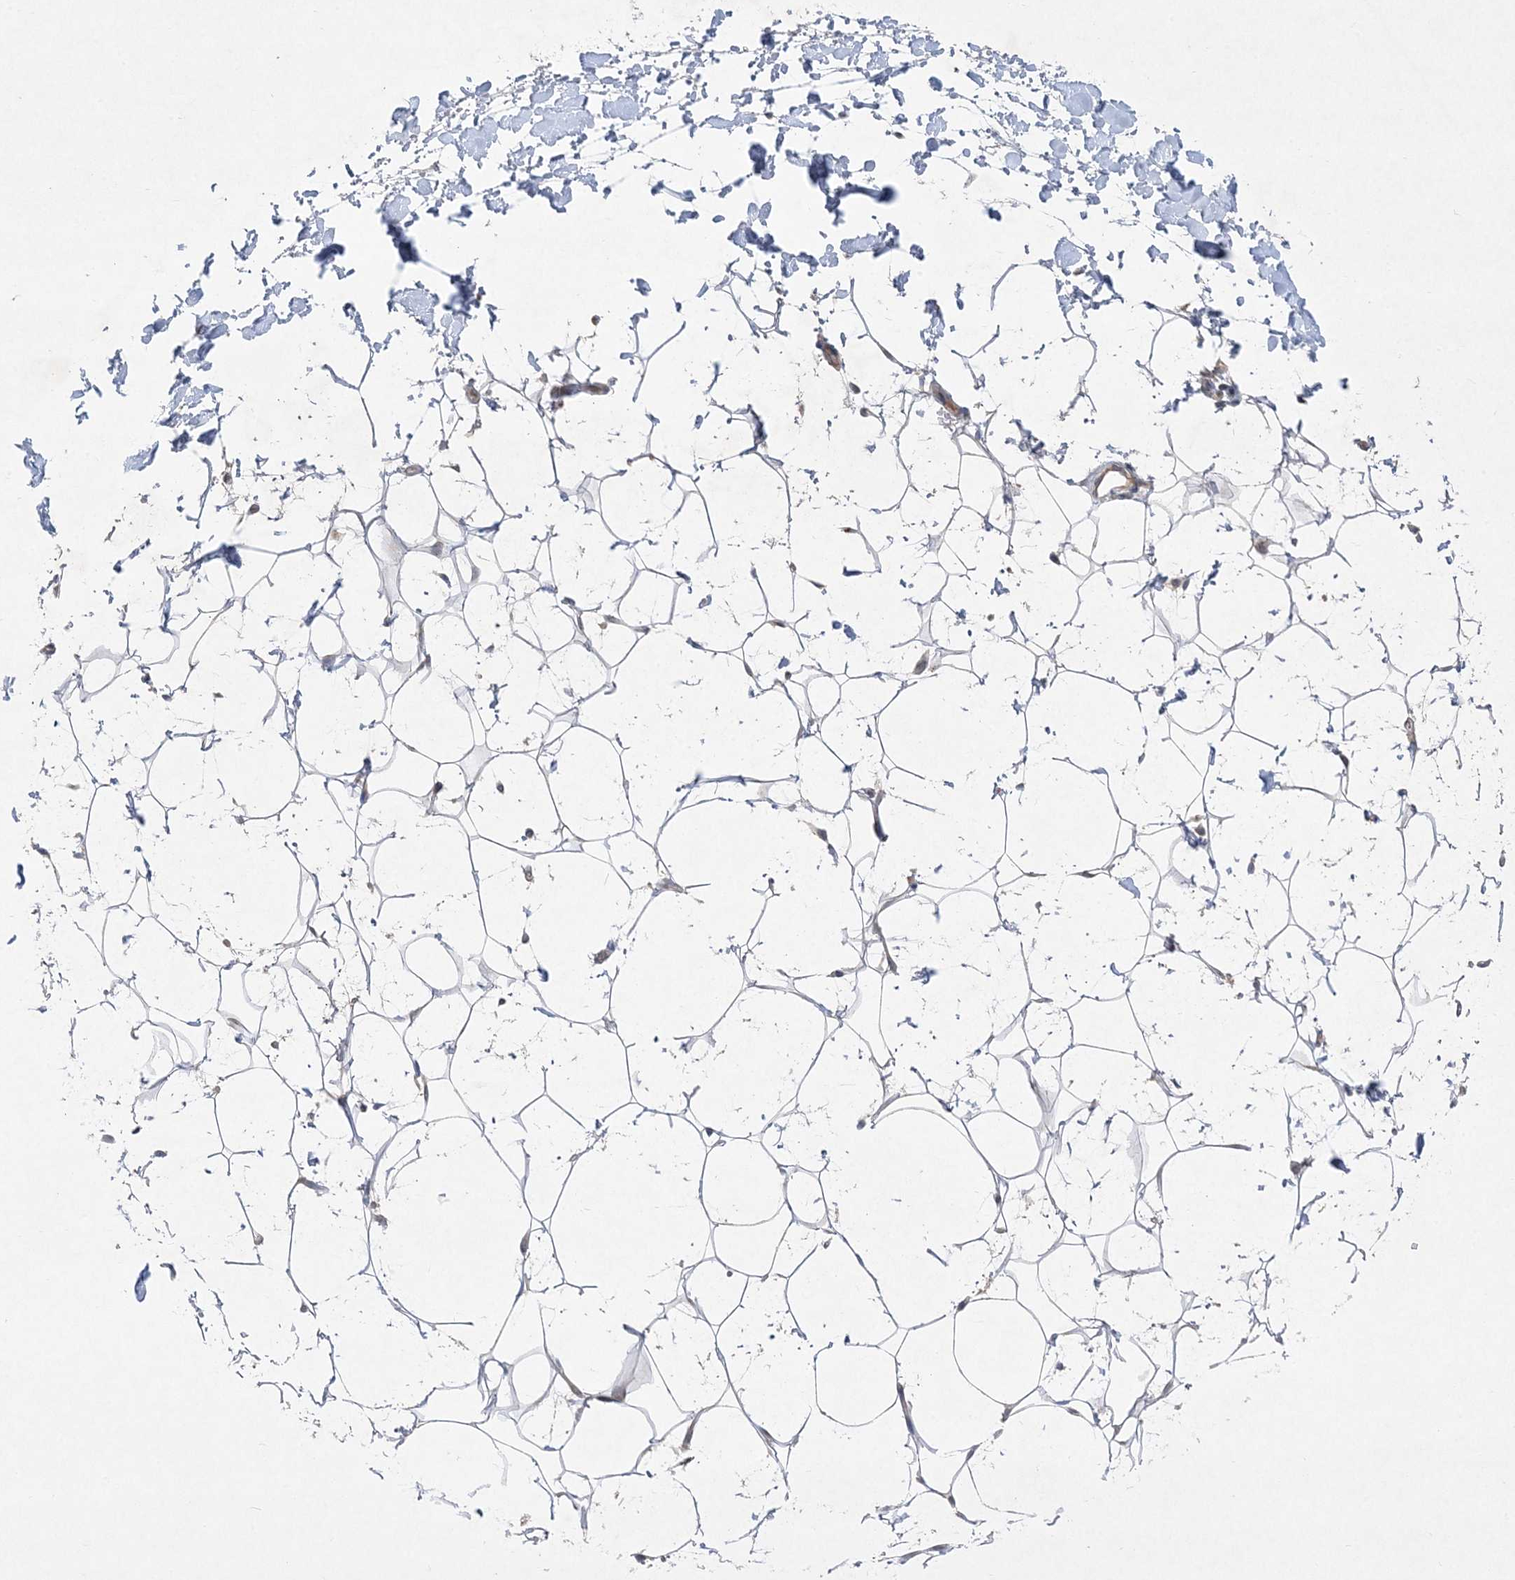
{"staining": {"intensity": "negative", "quantity": "none", "location": "none"}, "tissue": "adipose tissue", "cell_type": "Adipocytes", "image_type": "normal", "snomed": [{"axis": "morphology", "description": "Normal tissue, NOS"}, {"axis": "topography", "description": "Breast"}], "caption": "IHC of benign adipose tissue shows no expression in adipocytes.", "gene": "CLNK", "patient": {"sex": "female", "age": 26}}